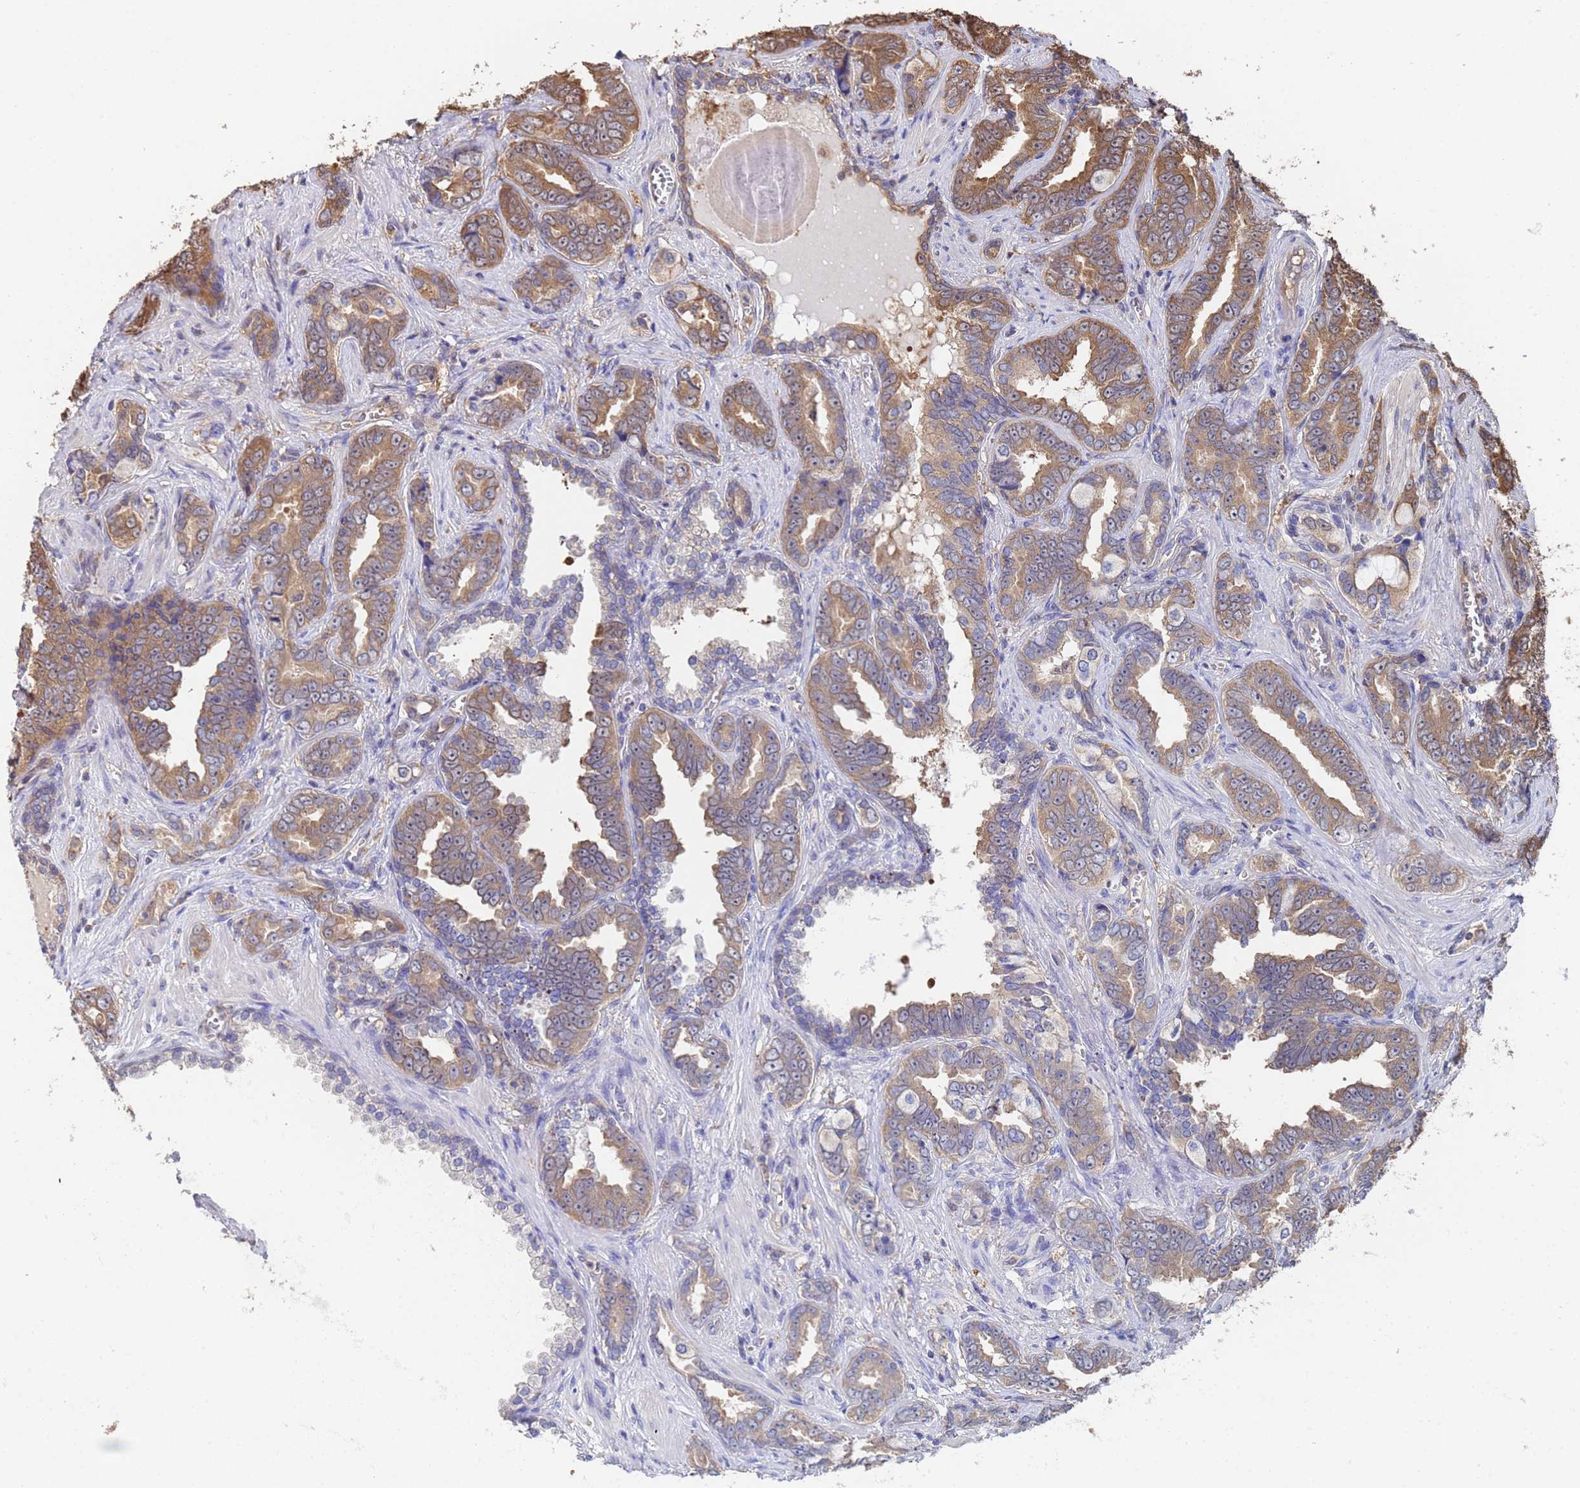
{"staining": {"intensity": "moderate", "quantity": ">75%", "location": "cytoplasmic/membranous"}, "tissue": "prostate cancer", "cell_type": "Tumor cells", "image_type": "cancer", "snomed": [{"axis": "morphology", "description": "Adenocarcinoma, High grade"}, {"axis": "topography", "description": "Prostate"}], "caption": "The photomicrograph reveals a brown stain indicating the presence of a protein in the cytoplasmic/membranous of tumor cells in adenocarcinoma (high-grade) (prostate).", "gene": "FAM25A", "patient": {"sex": "male", "age": 67}}